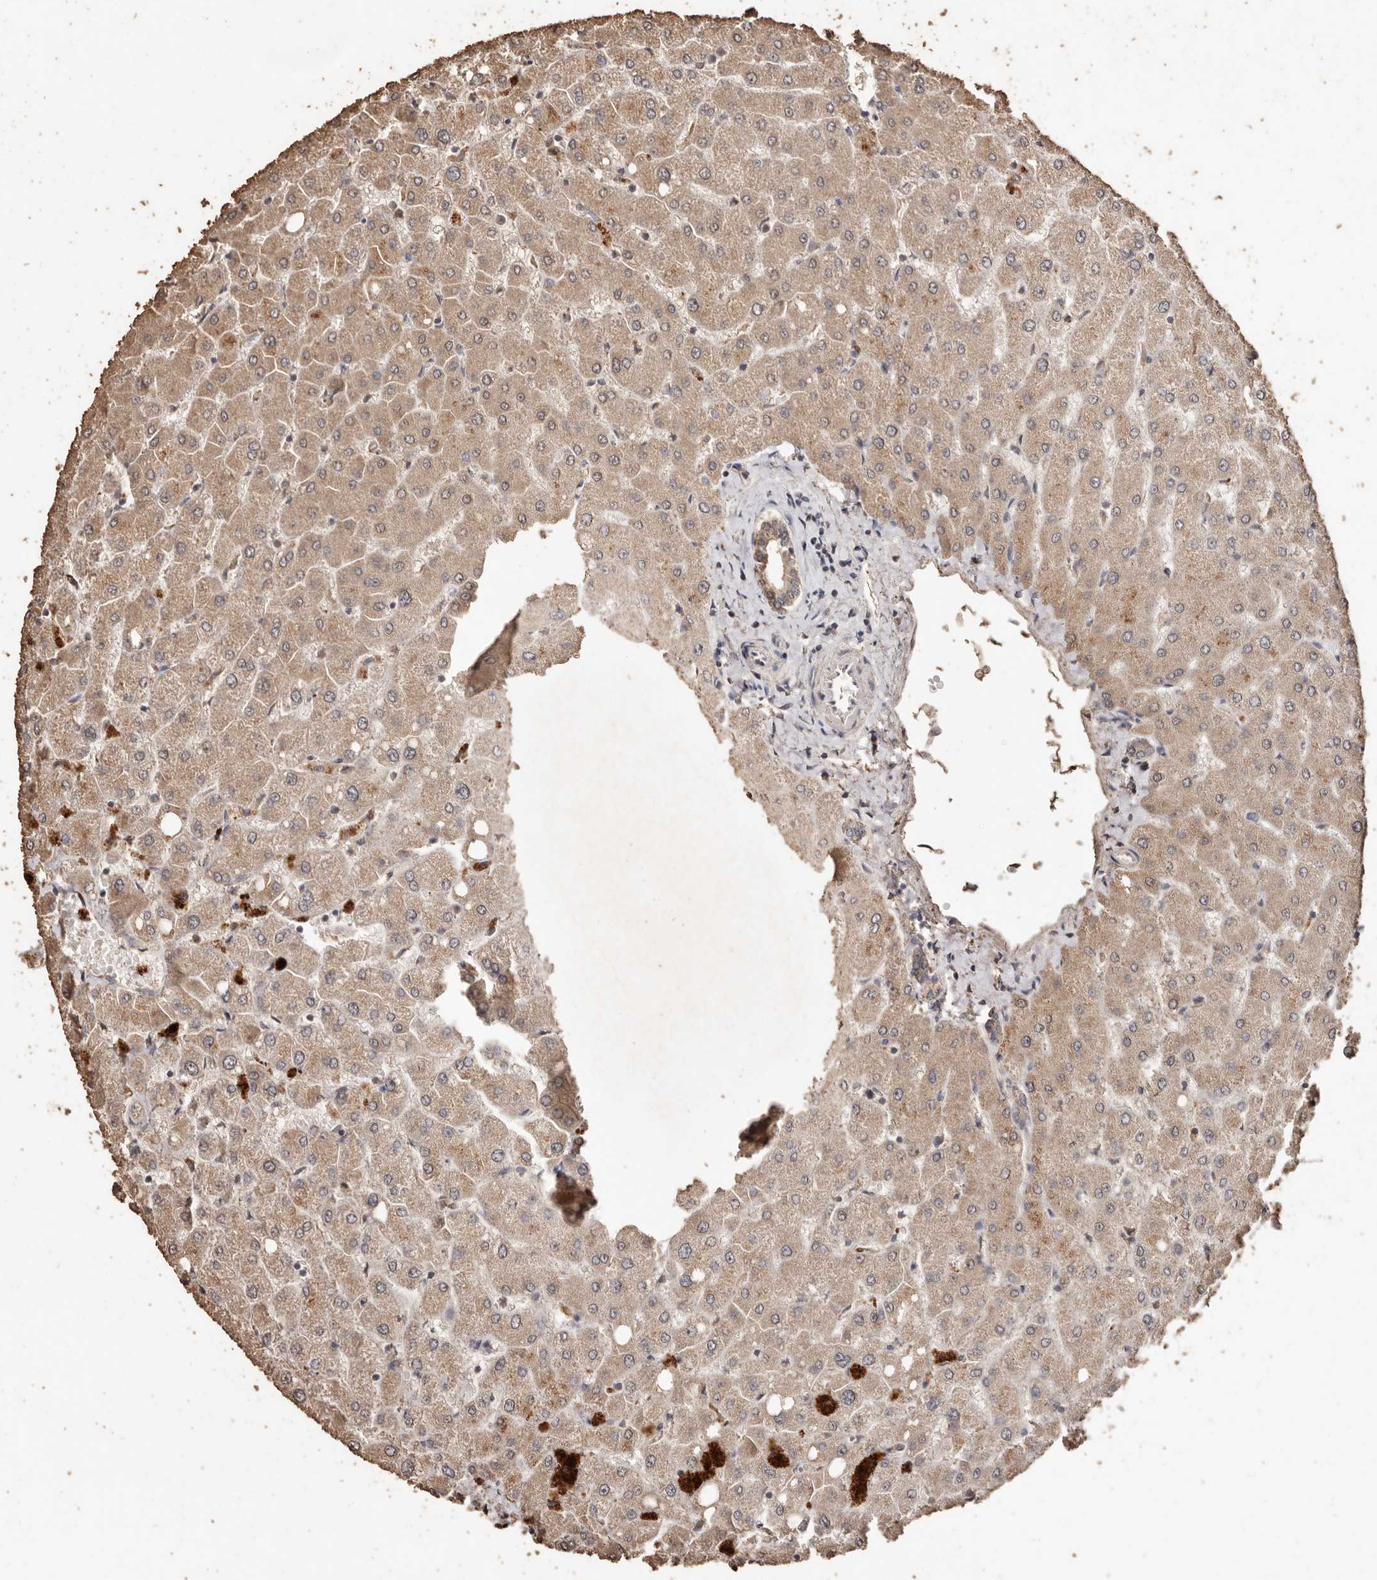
{"staining": {"intensity": "weak", "quantity": ">75%", "location": "cytoplasmic/membranous"}, "tissue": "liver", "cell_type": "Cholangiocytes", "image_type": "normal", "snomed": [{"axis": "morphology", "description": "Normal tissue, NOS"}, {"axis": "topography", "description": "Liver"}], "caption": "Liver stained with a brown dye demonstrates weak cytoplasmic/membranous positive positivity in approximately >75% of cholangiocytes.", "gene": "PKDCC", "patient": {"sex": "female", "age": 54}}